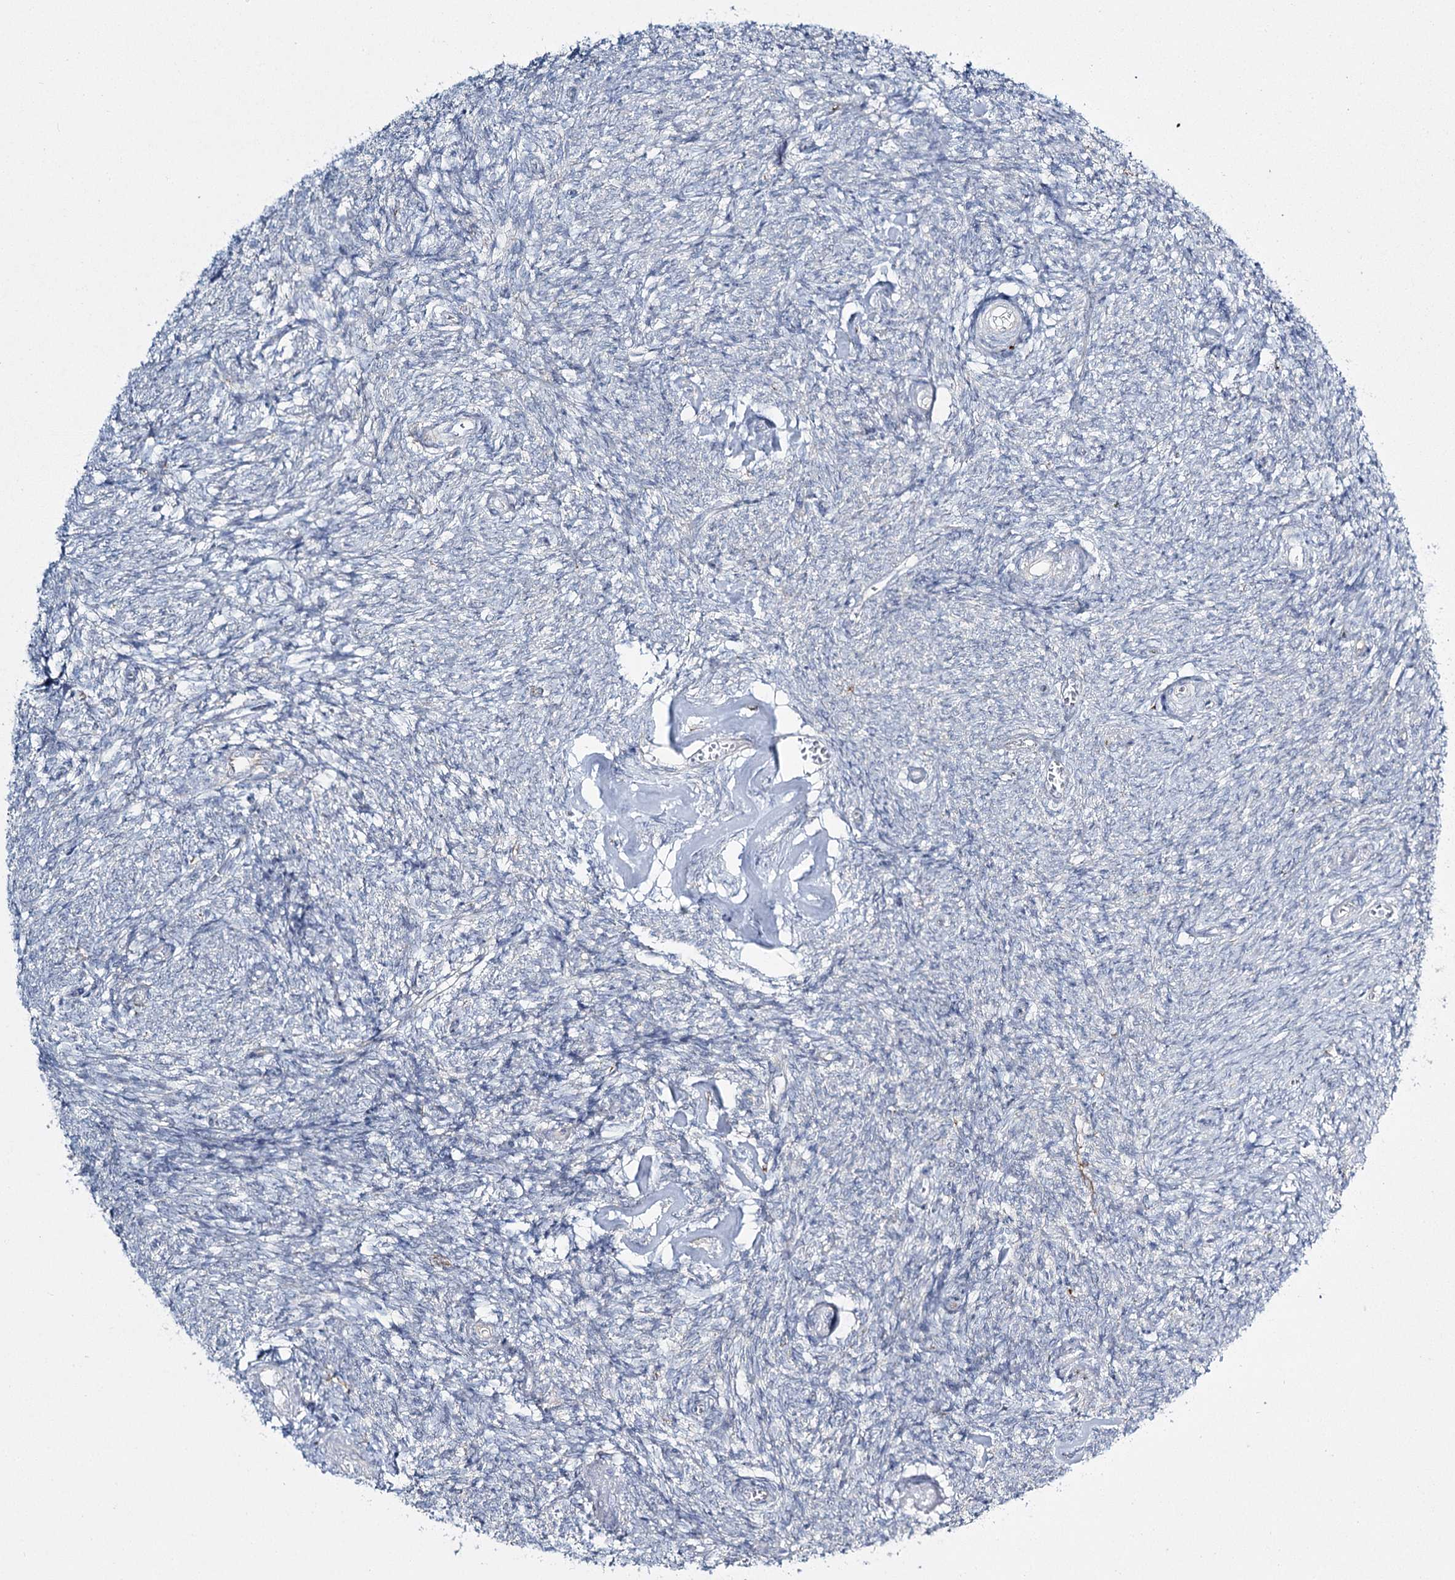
{"staining": {"intensity": "negative", "quantity": "none", "location": "none"}, "tissue": "ovary", "cell_type": "Ovarian stroma cells", "image_type": "normal", "snomed": [{"axis": "morphology", "description": "Normal tissue, NOS"}, {"axis": "topography", "description": "Ovary"}], "caption": "Ovarian stroma cells are negative for brown protein staining in benign ovary. (Brightfield microscopy of DAB (3,3'-diaminobenzidine) immunohistochemistry at high magnification).", "gene": "CCDC88A", "patient": {"sex": "female", "age": 44}}